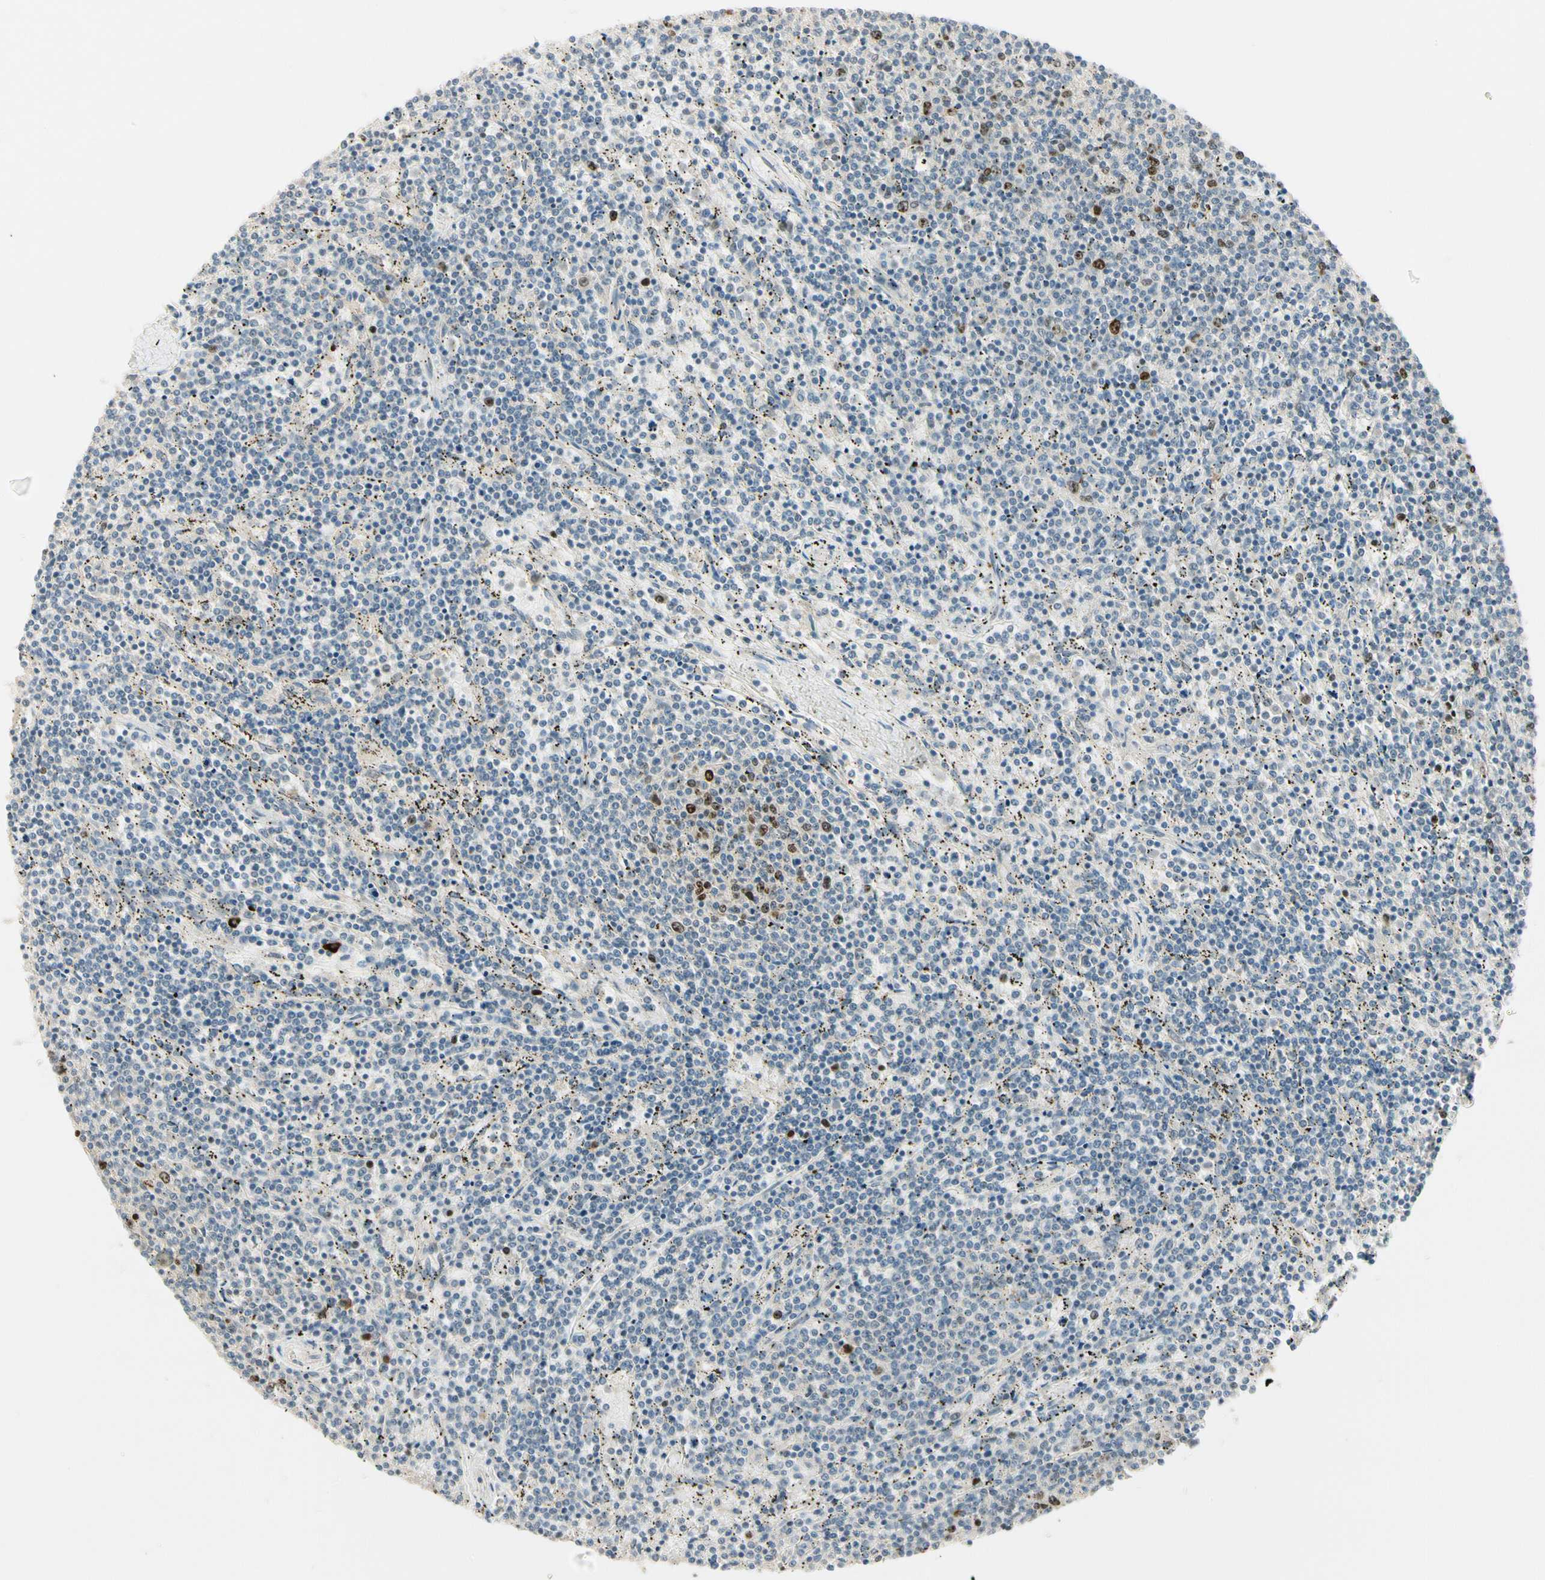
{"staining": {"intensity": "strong", "quantity": "<25%", "location": "nuclear"}, "tissue": "lymphoma", "cell_type": "Tumor cells", "image_type": "cancer", "snomed": [{"axis": "morphology", "description": "Malignant lymphoma, non-Hodgkin's type, Low grade"}, {"axis": "topography", "description": "Spleen"}], "caption": "IHC image of neoplastic tissue: malignant lymphoma, non-Hodgkin's type (low-grade) stained using IHC reveals medium levels of strong protein expression localized specifically in the nuclear of tumor cells, appearing as a nuclear brown color.", "gene": "PITX1", "patient": {"sex": "female", "age": 50}}